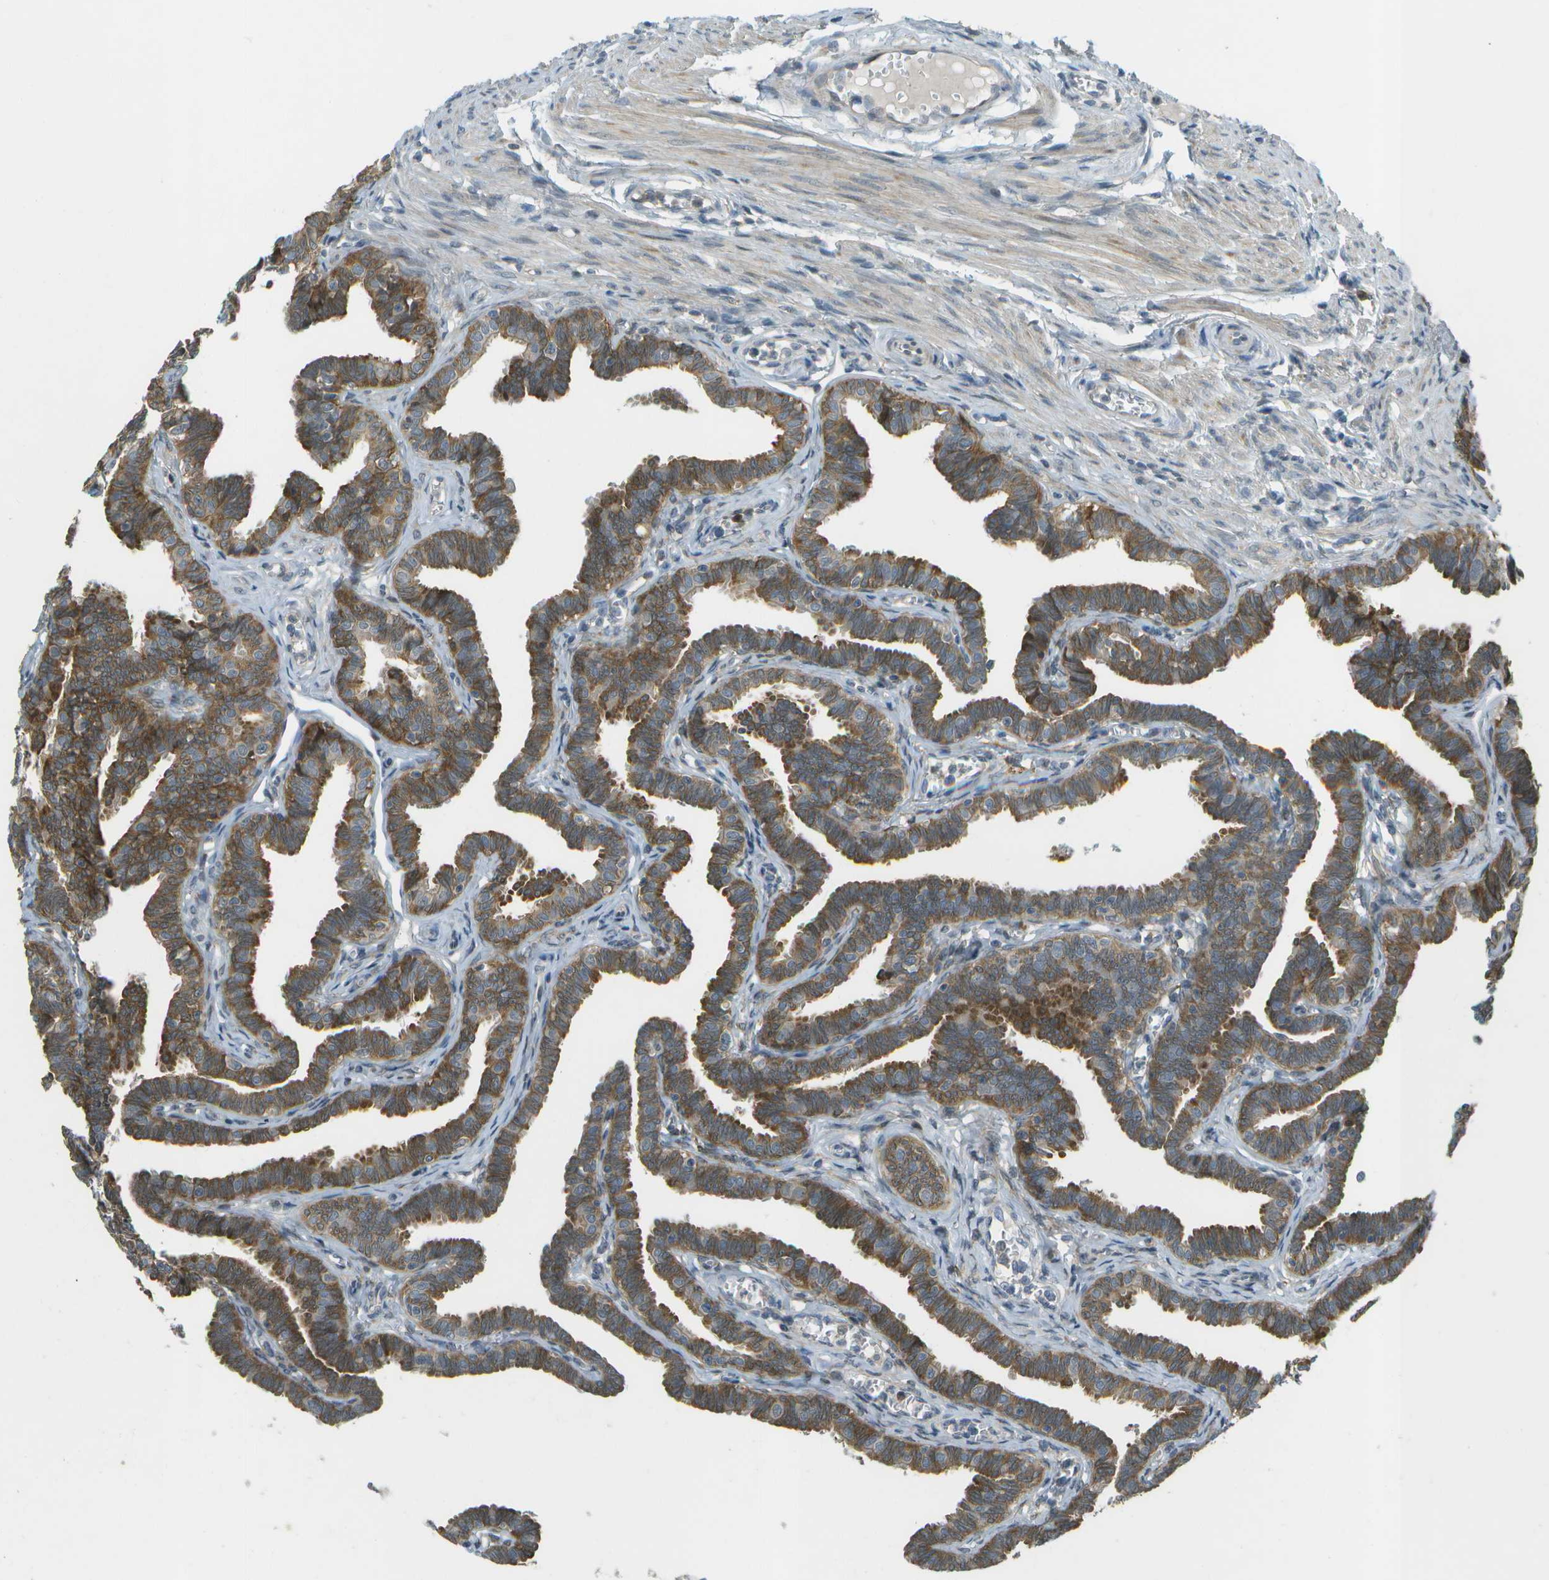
{"staining": {"intensity": "moderate", "quantity": ">75%", "location": "cytoplasmic/membranous"}, "tissue": "fallopian tube", "cell_type": "Glandular cells", "image_type": "normal", "snomed": [{"axis": "morphology", "description": "Normal tissue, NOS"}, {"axis": "topography", "description": "Fallopian tube"}, {"axis": "topography", "description": "Ovary"}], "caption": "A high-resolution photomicrograph shows immunohistochemistry staining of benign fallopian tube, which demonstrates moderate cytoplasmic/membranous expression in about >75% of glandular cells.", "gene": "WNK2", "patient": {"sex": "female", "age": 23}}